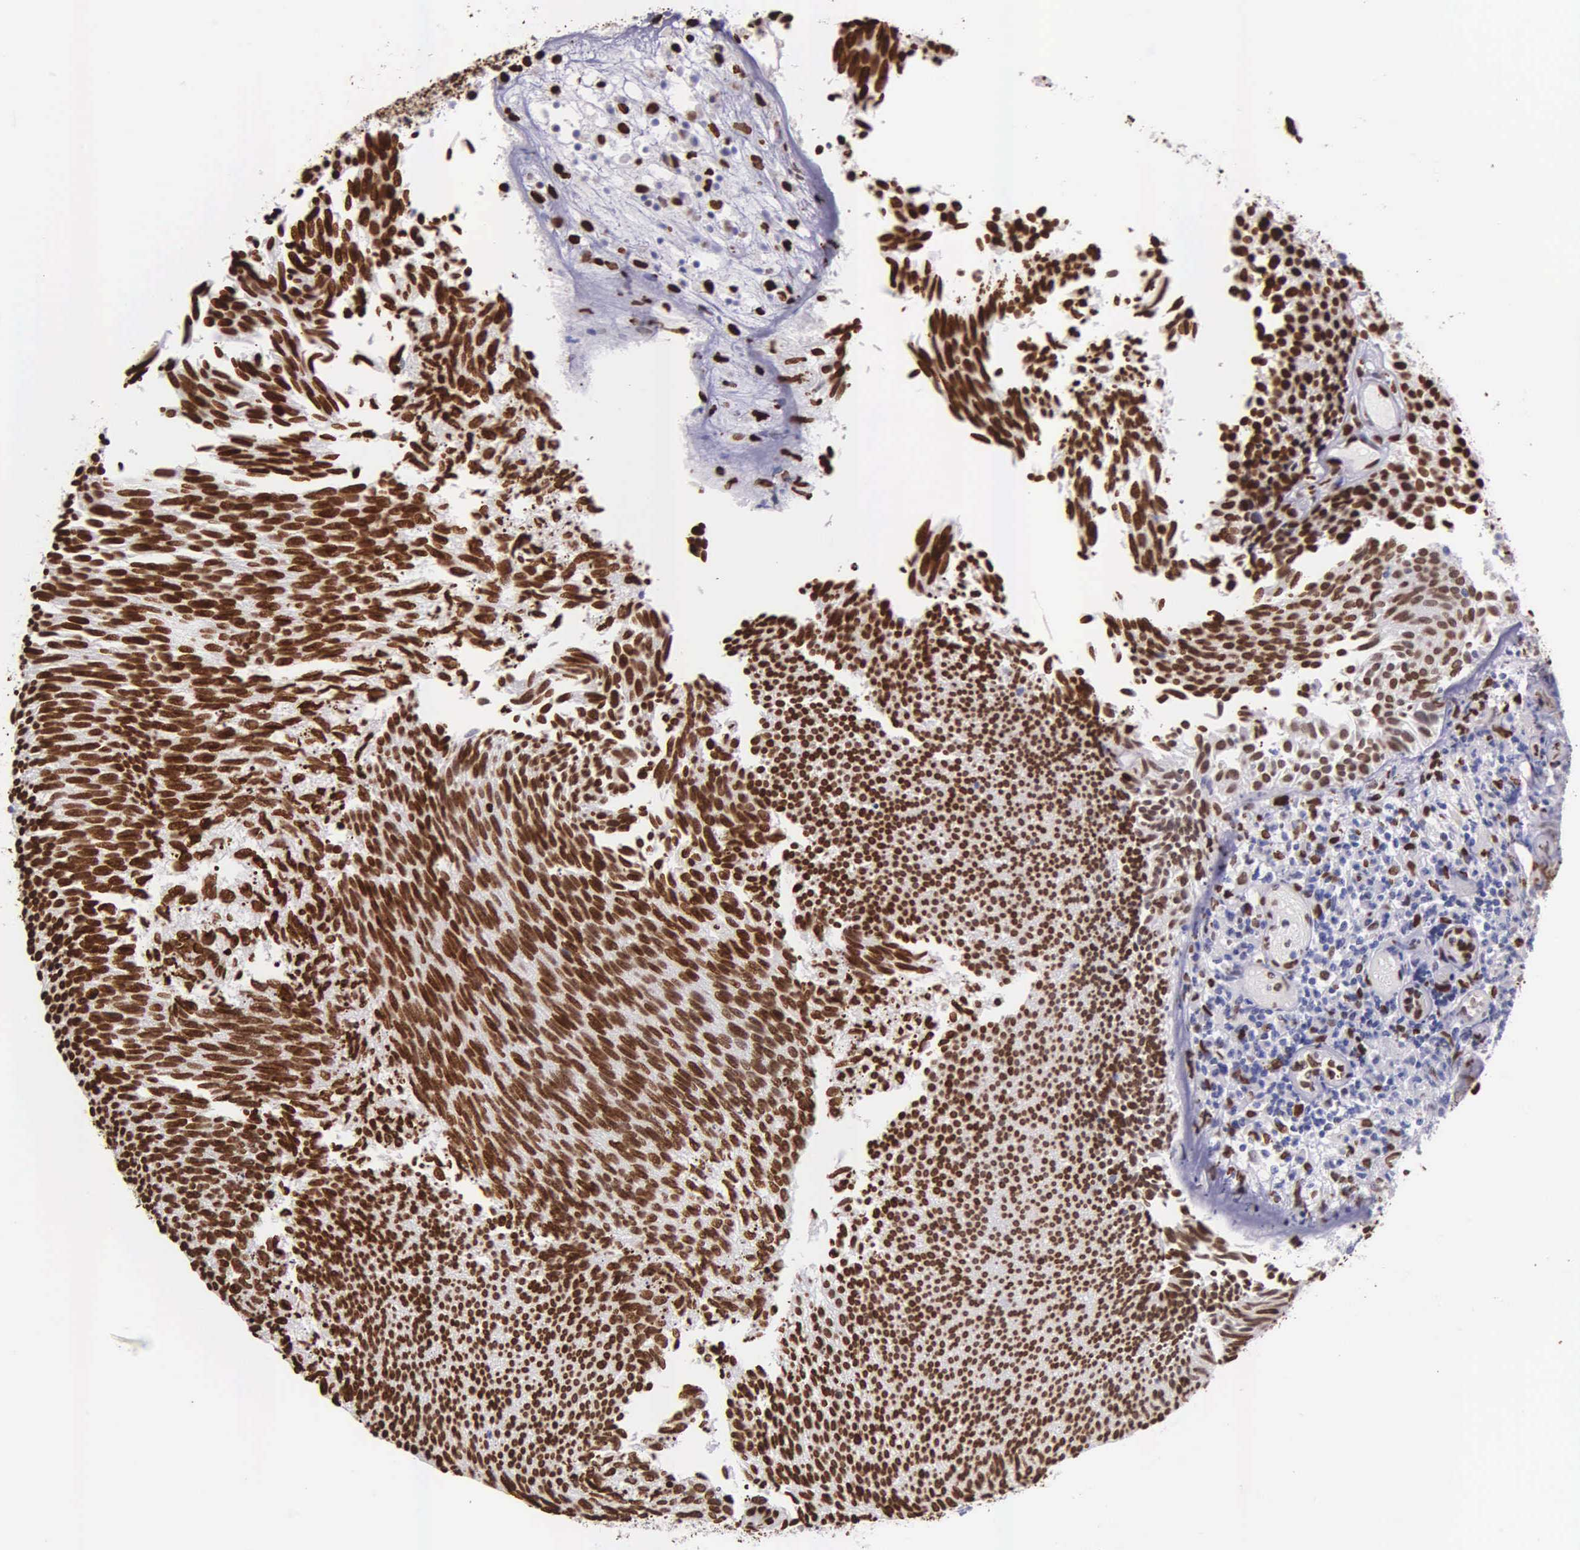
{"staining": {"intensity": "strong", "quantity": ">75%", "location": "nuclear"}, "tissue": "urothelial cancer", "cell_type": "Tumor cells", "image_type": "cancer", "snomed": [{"axis": "morphology", "description": "Urothelial carcinoma, Low grade"}, {"axis": "topography", "description": "Urinary bladder"}], "caption": "Urothelial cancer stained for a protein exhibits strong nuclear positivity in tumor cells. (DAB = brown stain, brightfield microscopy at high magnification).", "gene": "H1-0", "patient": {"sex": "male", "age": 85}}